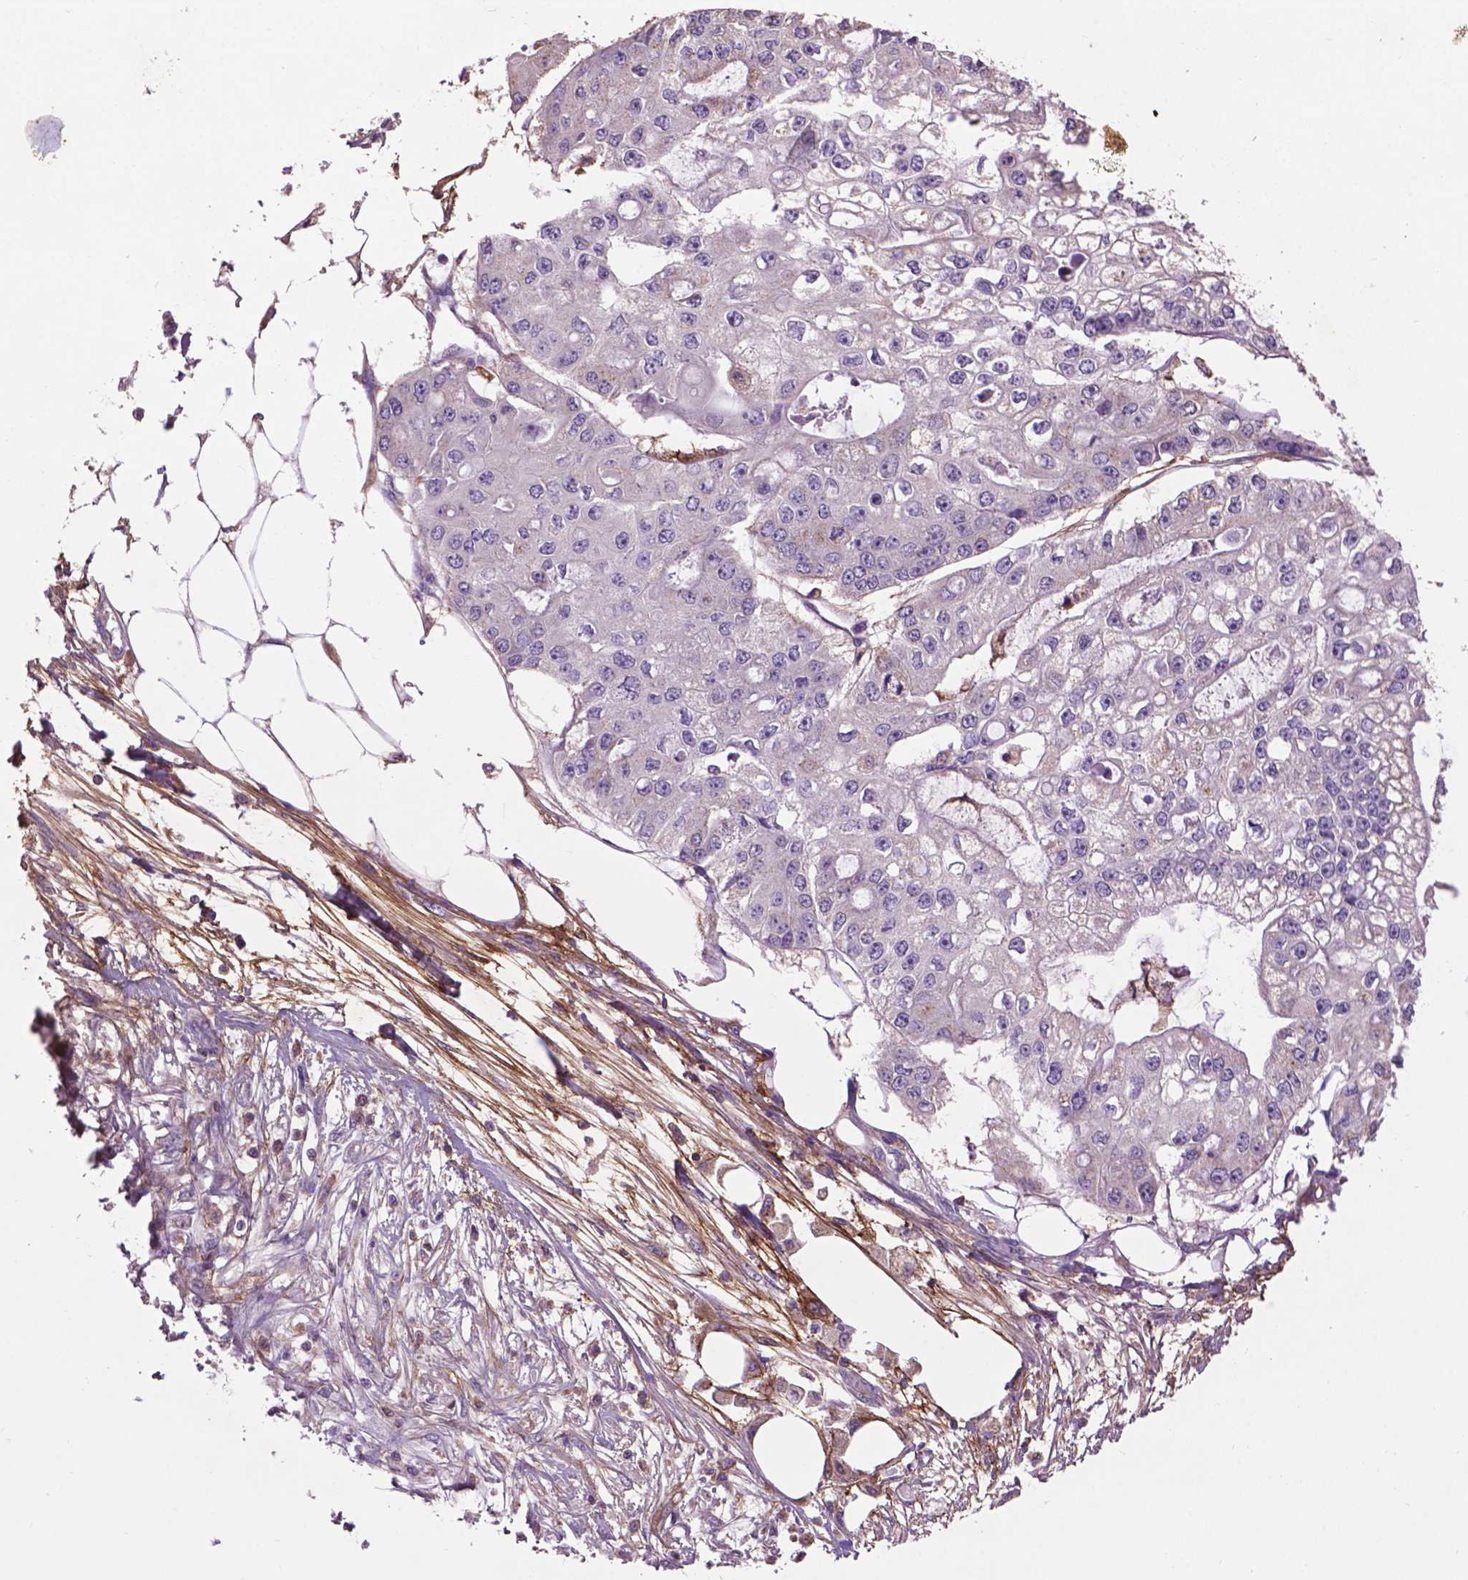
{"staining": {"intensity": "negative", "quantity": "none", "location": "none"}, "tissue": "ovarian cancer", "cell_type": "Tumor cells", "image_type": "cancer", "snomed": [{"axis": "morphology", "description": "Cystadenocarcinoma, serous, NOS"}, {"axis": "topography", "description": "Ovary"}], "caption": "The image reveals no significant staining in tumor cells of serous cystadenocarcinoma (ovarian).", "gene": "LRRC3C", "patient": {"sex": "female", "age": 56}}